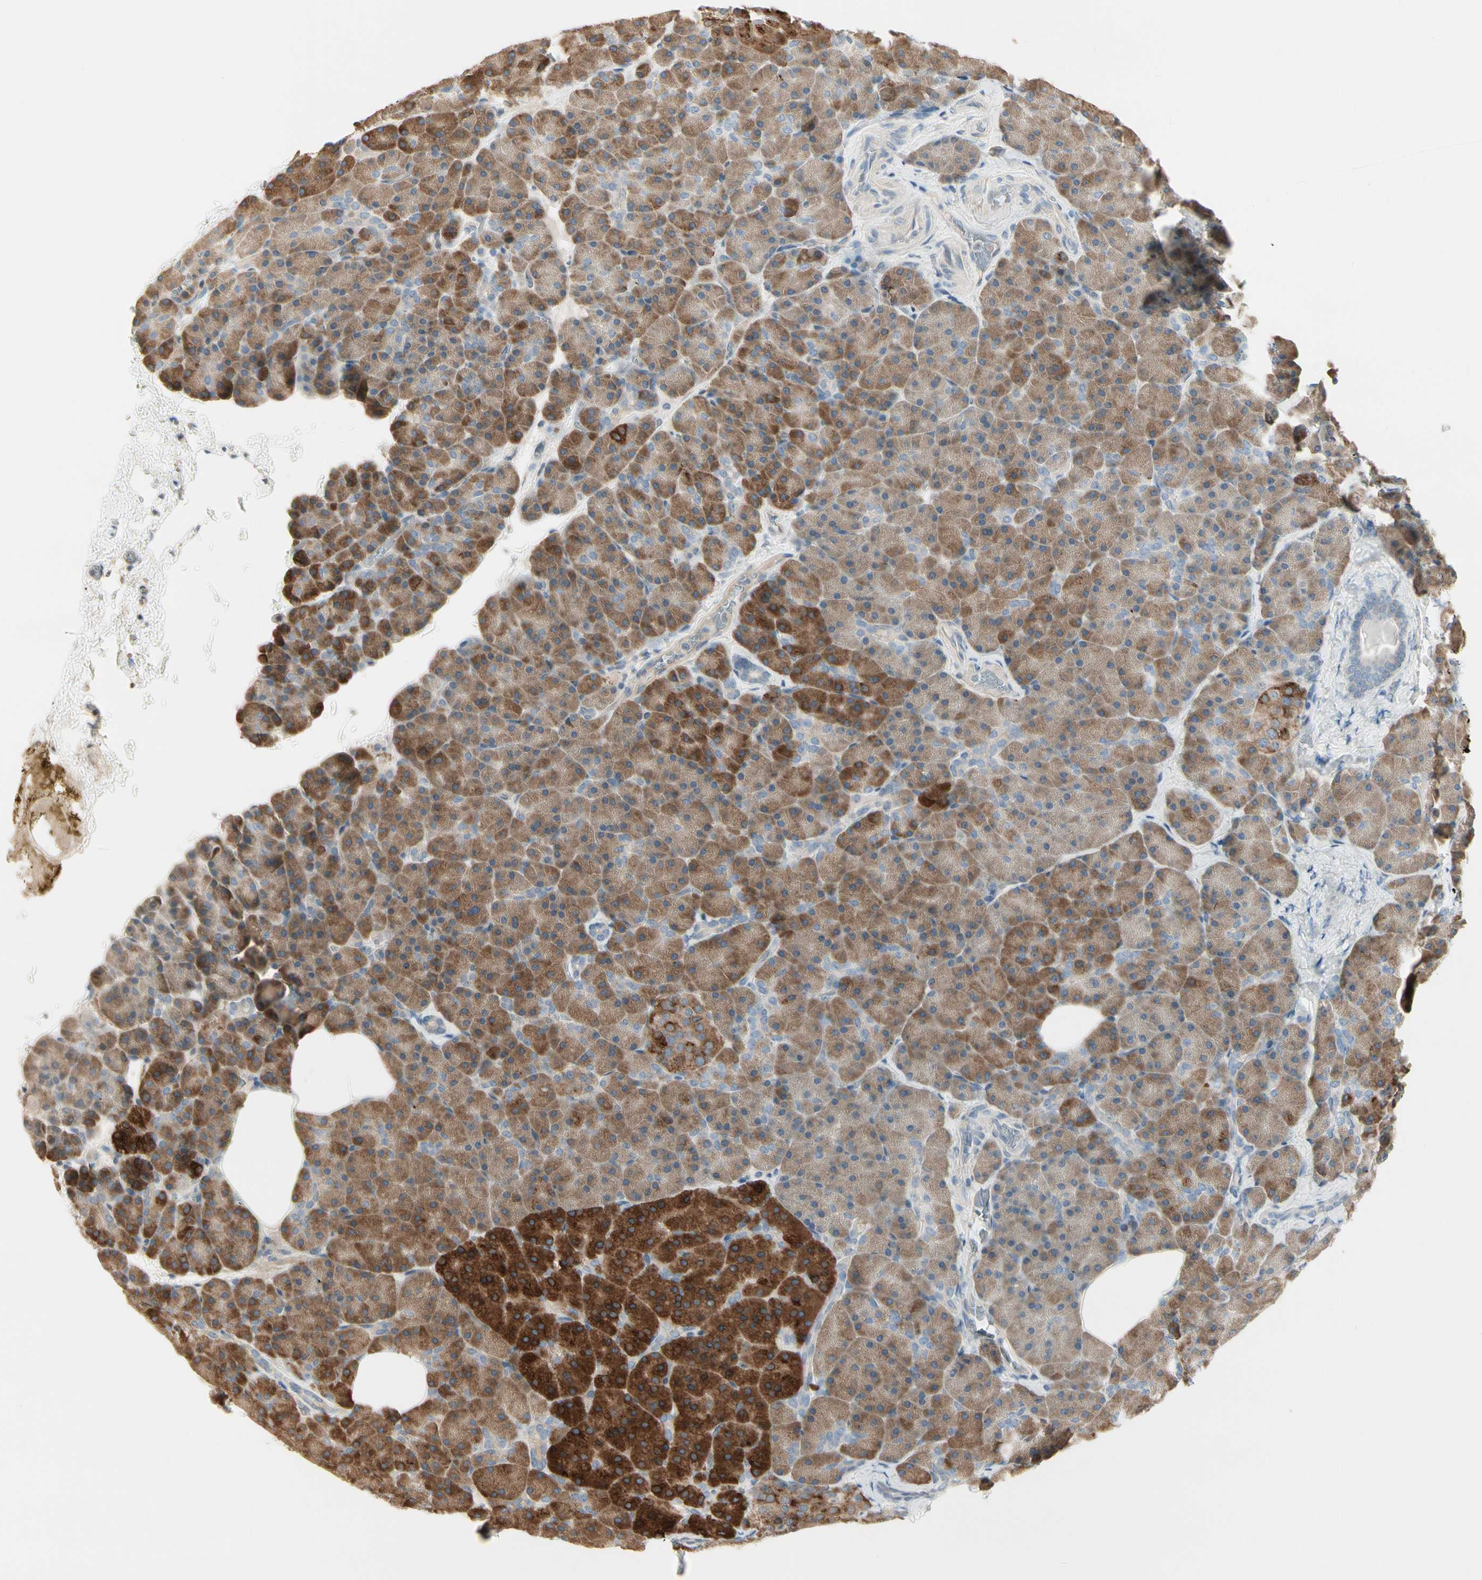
{"staining": {"intensity": "strong", "quantity": ">75%", "location": "cytoplasmic/membranous"}, "tissue": "pancreas", "cell_type": "Exocrine glandular cells", "image_type": "normal", "snomed": [{"axis": "morphology", "description": "Normal tissue, NOS"}, {"axis": "topography", "description": "Pancreas"}], "caption": "IHC (DAB (3,3'-diaminobenzidine)) staining of benign human pancreas reveals strong cytoplasmic/membranous protein staining in about >75% of exocrine glandular cells.", "gene": "NUCB2", "patient": {"sex": "female", "age": 35}}